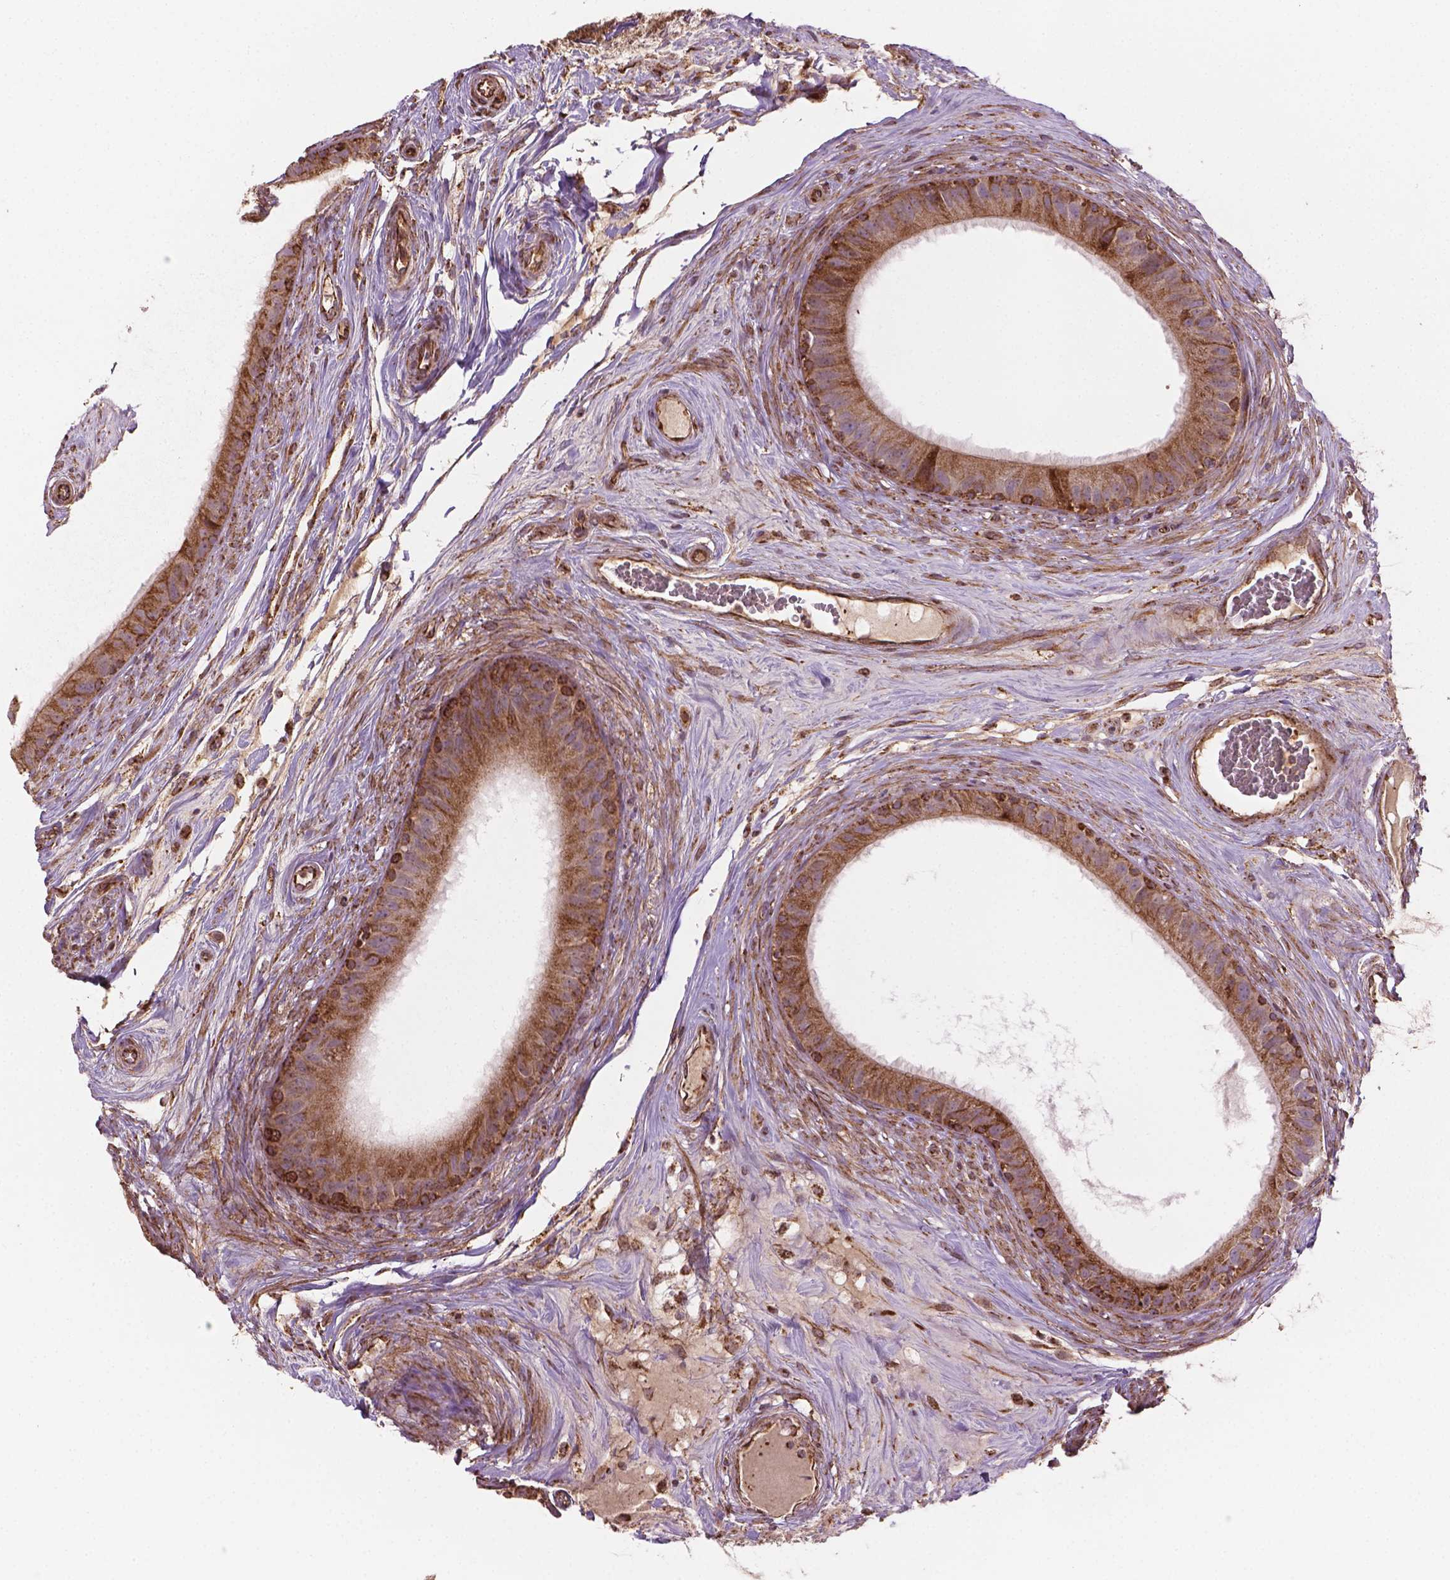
{"staining": {"intensity": "moderate", "quantity": ">75%", "location": "cytoplasmic/membranous"}, "tissue": "epididymis", "cell_type": "Glandular cells", "image_type": "normal", "snomed": [{"axis": "morphology", "description": "Normal tissue, NOS"}, {"axis": "topography", "description": "Epididymis"}], "caption": "Glandular cells reveal medium levels of moderate cytoplasmic/membranous staining in approximately >75% of cells in benign epididymis. (Stains: DAB in brown, nuclei in blue, Microscopy: brightfield microscopy at high magnification).", "gene": "HS3ST3A1", "patient": {"sex": "male", "age": 59}}